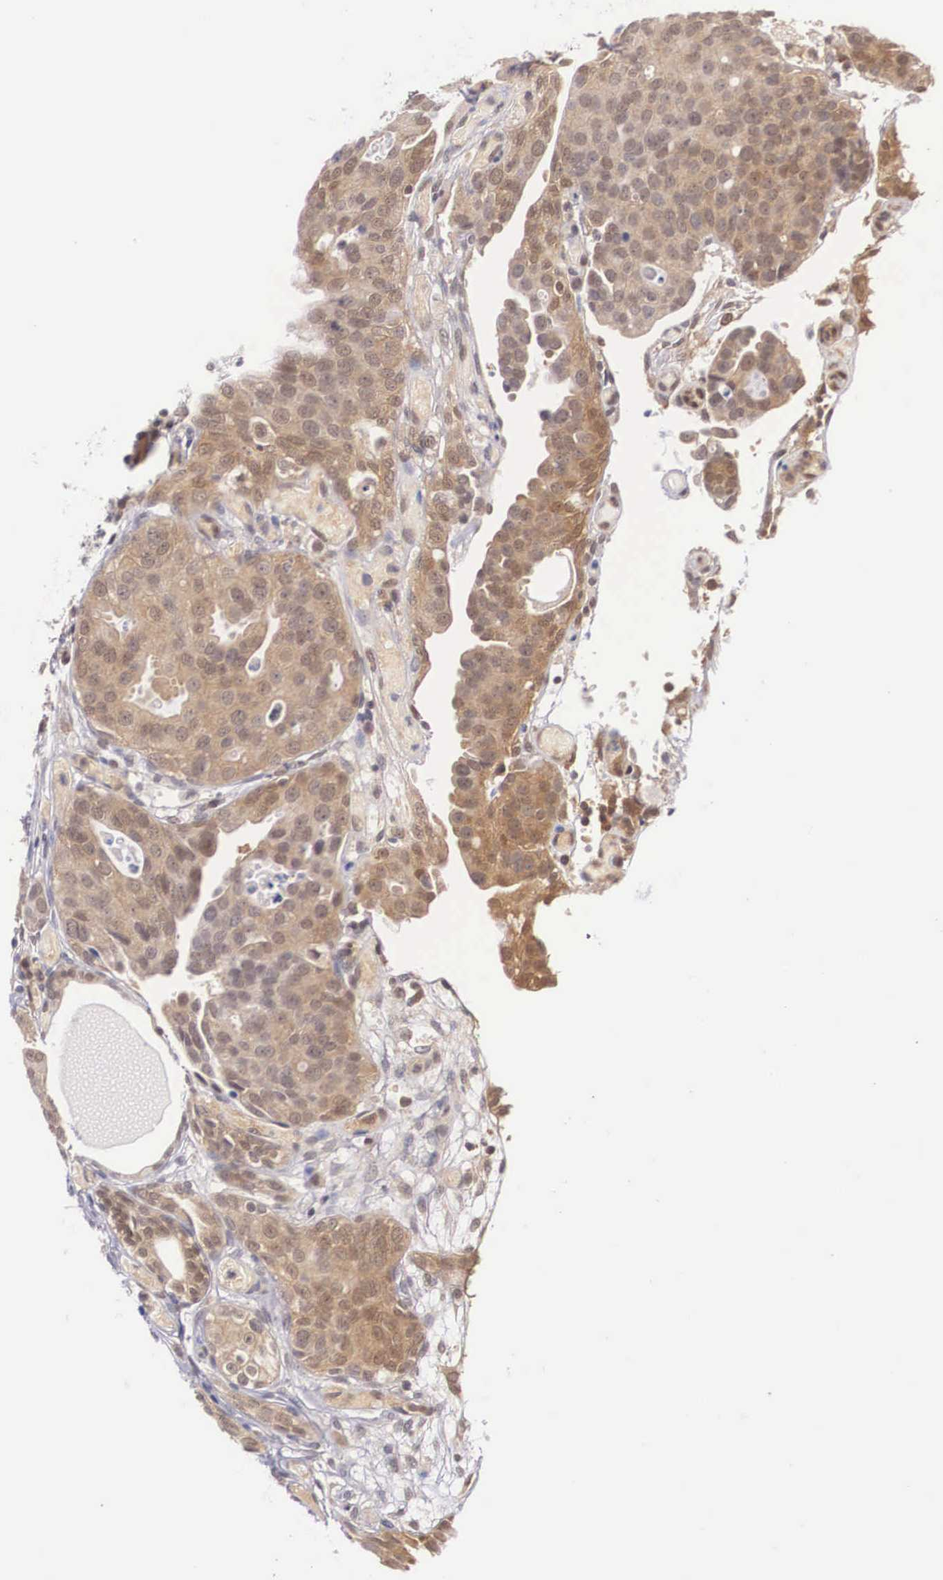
{"staining": {"intensity": "strong", "quantity": ">75%", "location": "cytoplasmic/membranous"}, "tissue": "urothelial cancer", "cell_type": "Tumor cells", "image_type": "cancer", "snomed": [{"axis": "morphology", "description": "Urothelial carcinoma, High grade"}, {"axis": "topography", "description": "Urinary bladder"}], "caption": "This is an image of immunohistochemistry (IHC) staining of urothelial carcinoma (high-grade), which shows strong positivity in the cytoplasmic/membranous of tumor cells.", "gene": "IGBP1", "patient": {"sex": "male", "age": 78}}